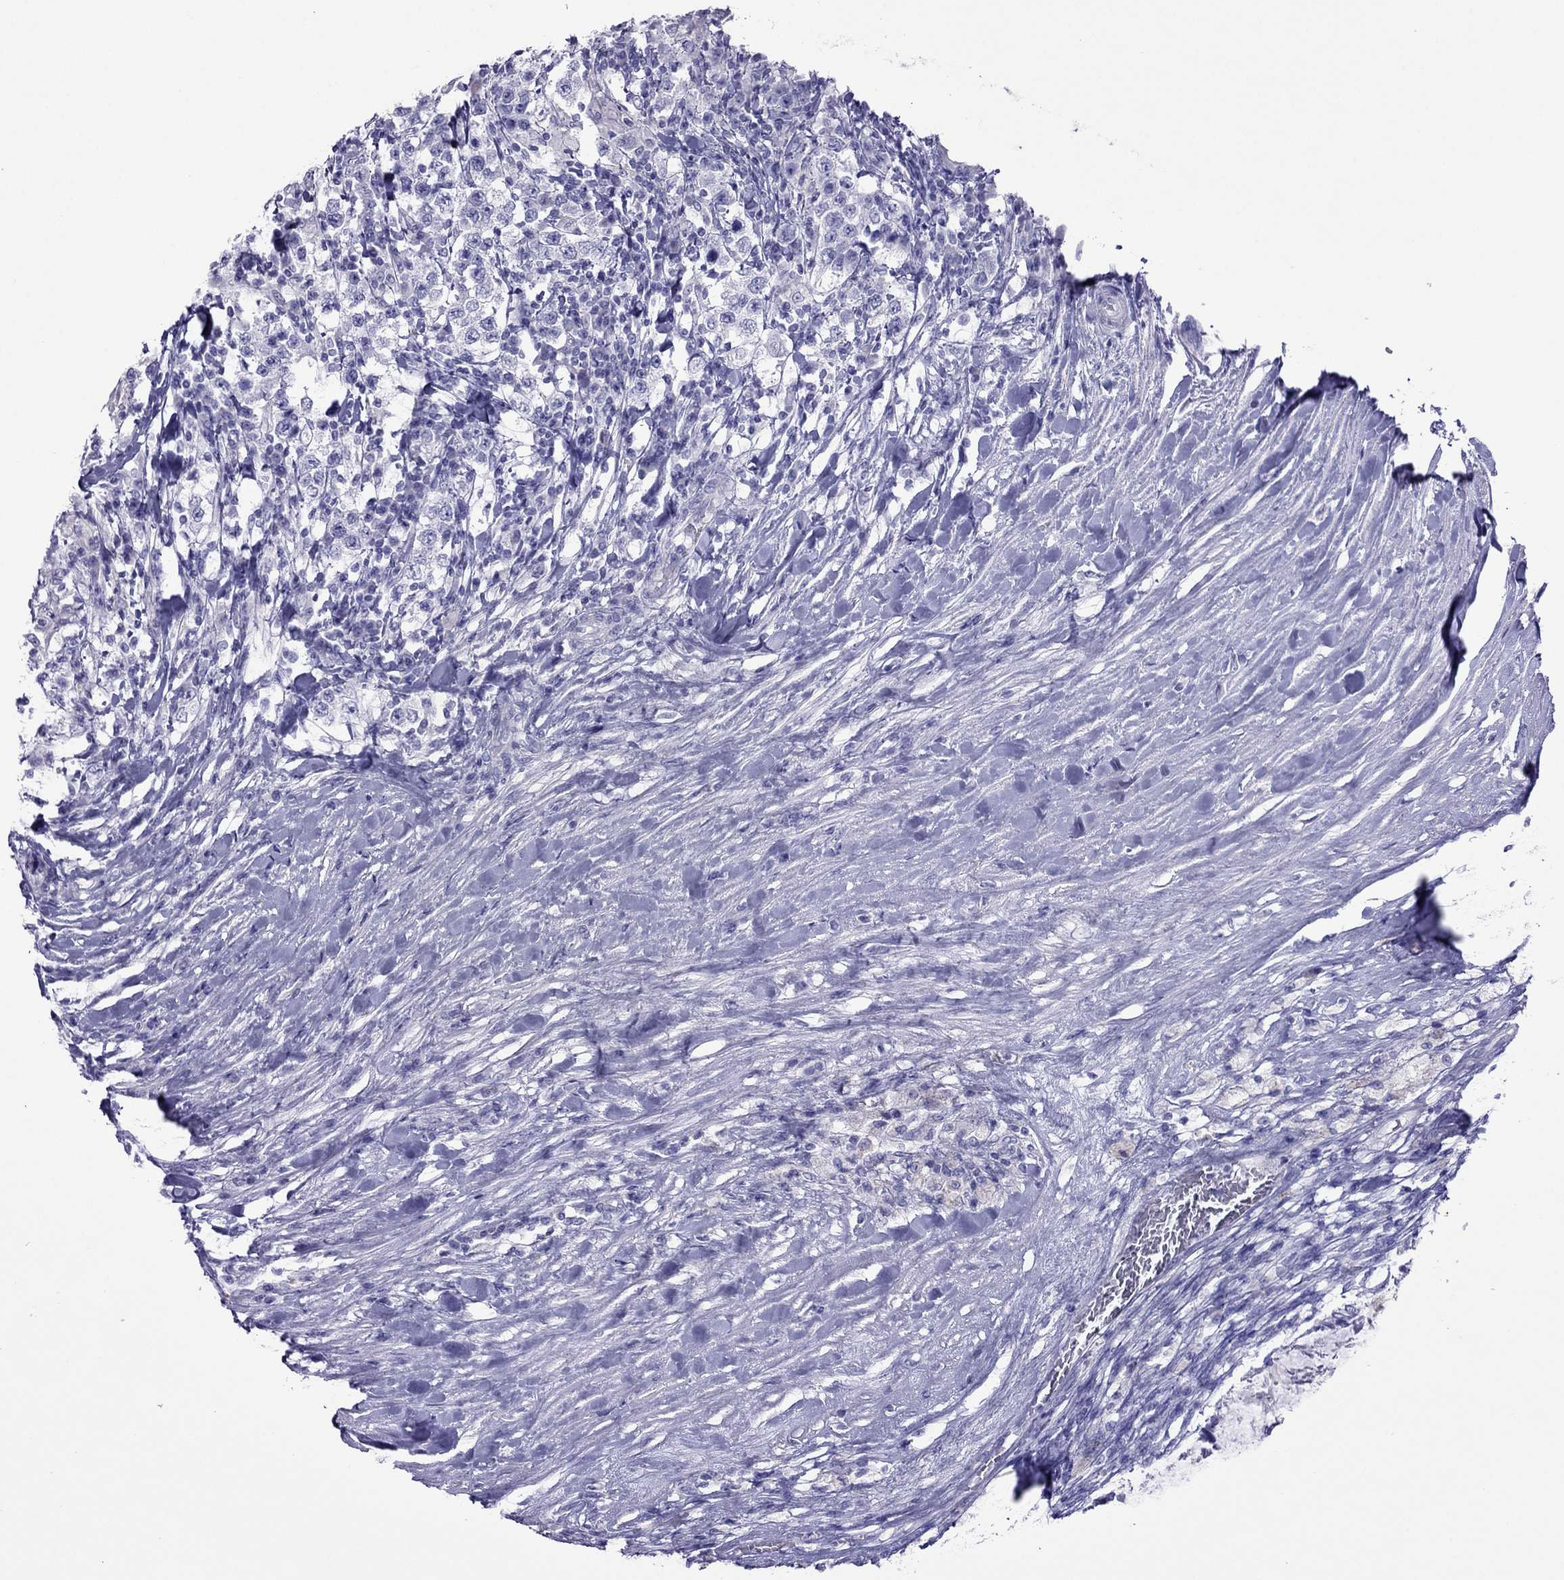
{"staining": {"intensity": "negative", "quantity": "none", "location": "none"}, "tissue": "testis cancer", "cell_type": "Tumor cells", "image_type": "cancer", "snomed": [{"axis": "morphology", "description": "Seminoma, NOS"}, {"axis": "morphology", "description": "Carcinoma, Embryonal, NOS"}, {"axis": "topography", "description": "Testis"}], "caption": "Micrograph shows no significant protein positivity in tumor cells of testis embryonal carcinoma.", "gene": "PCDHA6", "patient": {"sex": "male", "age": 41}}